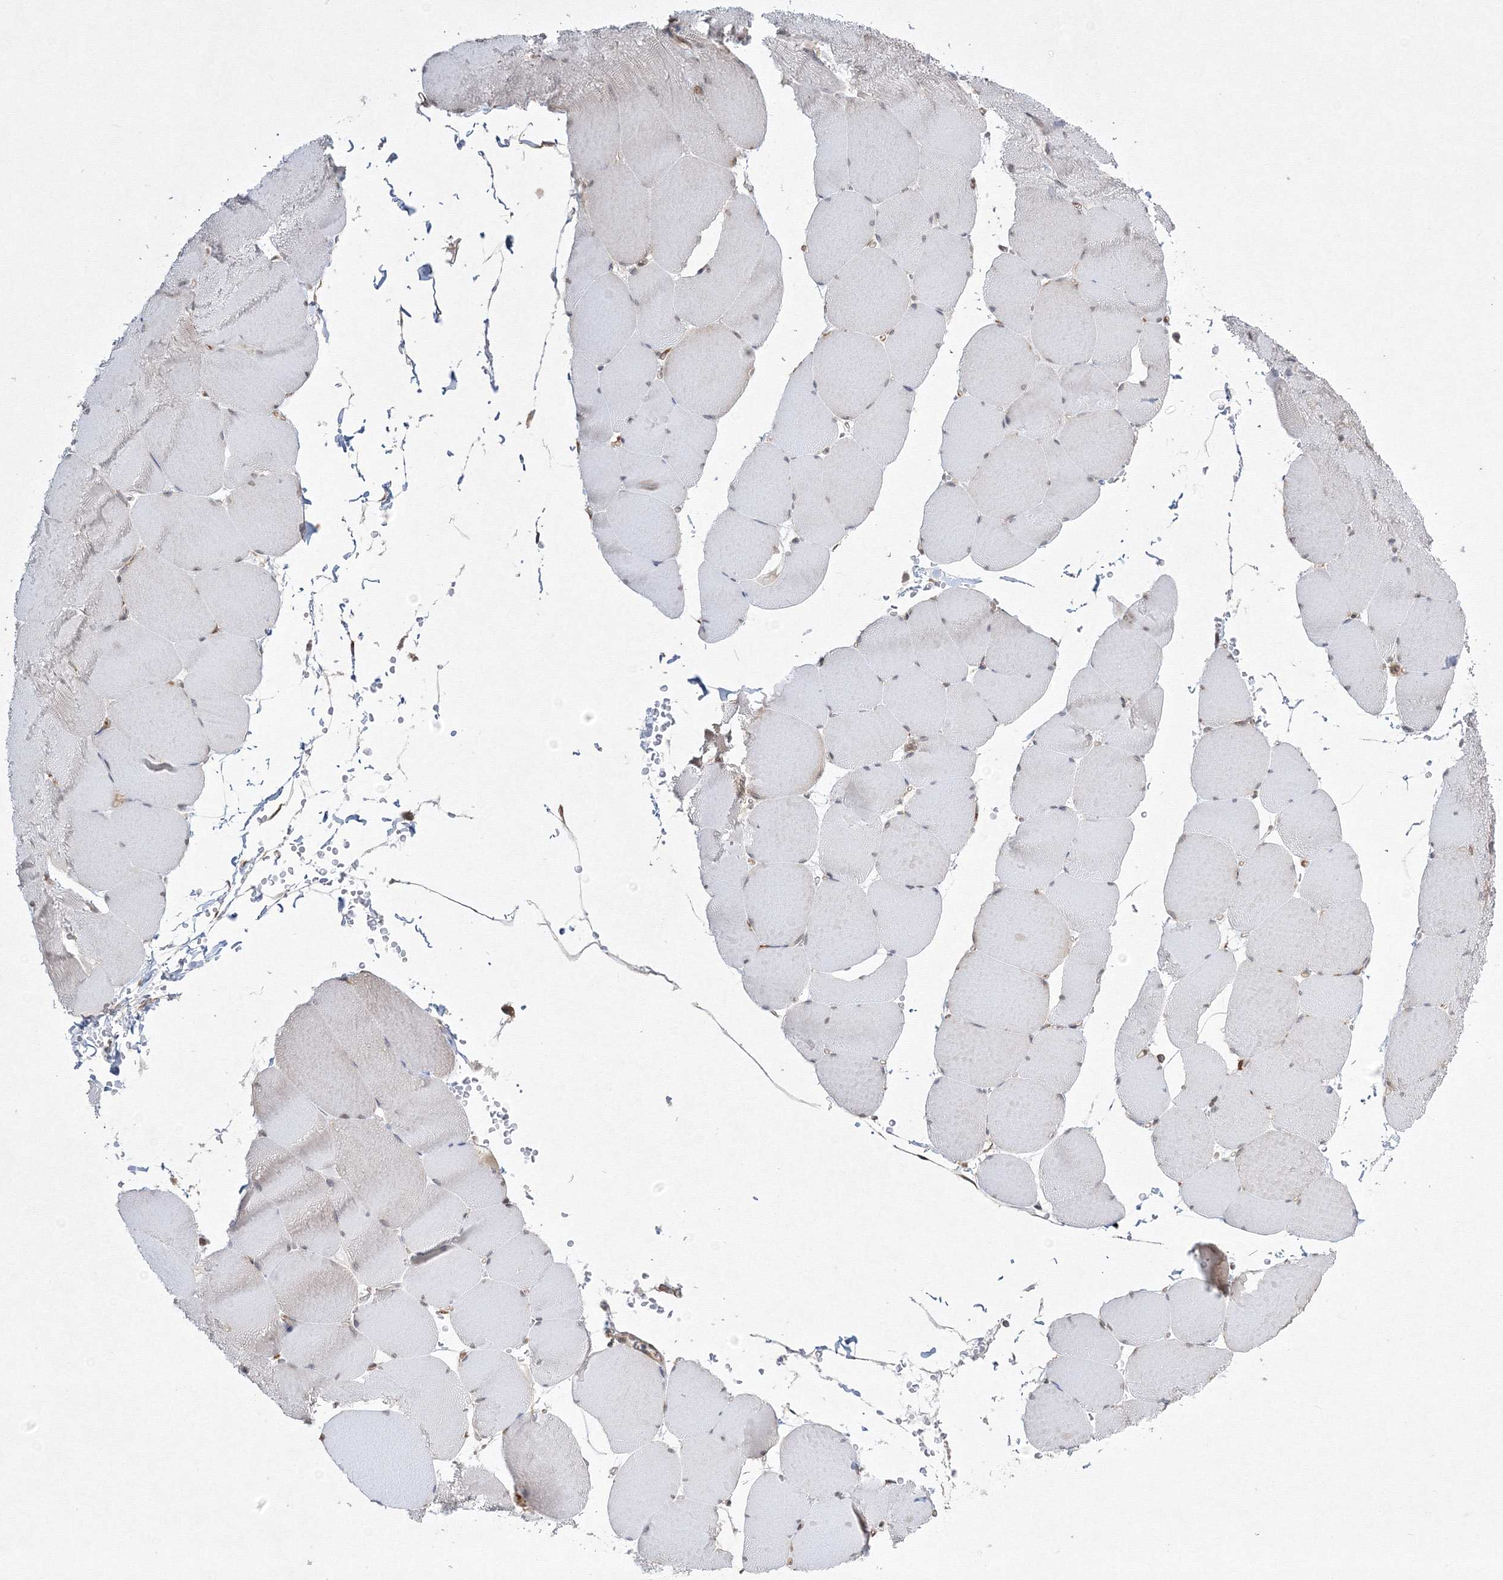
{"staining": {"intensity": "weak", "quantity": "<25%", "location": "cytoplasmic/membranous"}, "tissue": "skeletal muscle", "cell_type": "Myocytes", "image_type": "normal", "snomed": [{"axis": "morphology", "description": "Normal tissue, NOS"}, {"axis": "topography", "description": "Skeletal muscle"}, {"axis": "topography", "description": "Head-Neck"}], "caption": "IHC of normal human skeletal muscle demonstrates no expression in myocytes. (Immunohistochemistry, brightfield microscopy, high magnification).", "gene": "FBXL8", "patient": {"sex": "male", "age": 66}}